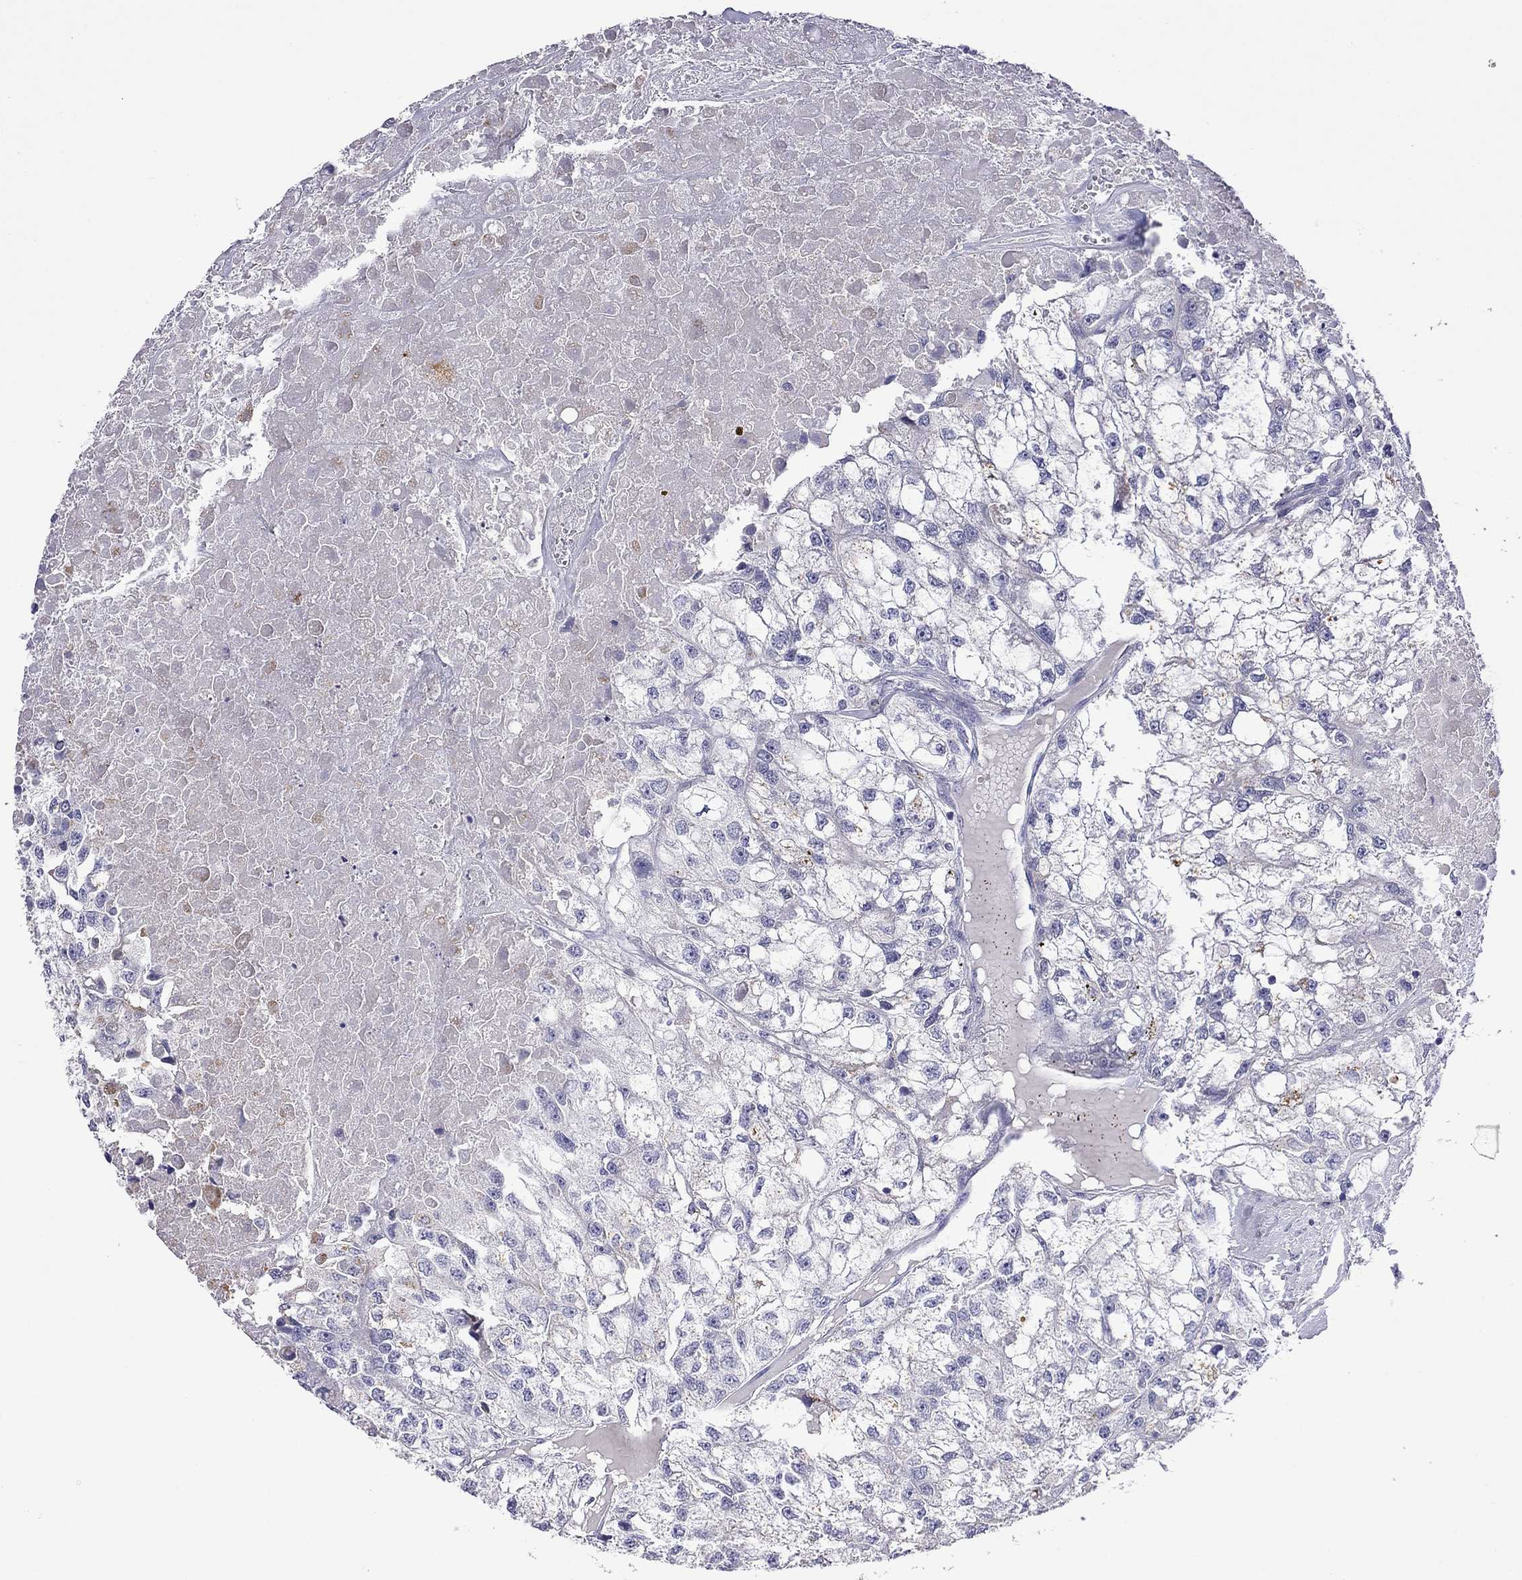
{"staining": {"intensity": "negative", "quantity": "none", "location": "none"}, "tissue": "renal cancer", "cell_type": "Tumor cells", "image_type": "cancer", "snomed": [{"axis": "morphology", "description": "Adenocarcinoma, NOS"}, {"axis": "topography", "description": "Kidney"}], "caption": "This photomicrograph is of renal cancer stained with immunohistochemistry to label a protein in brown with the nuclei are counter-stained blue. There is no staining in tumor cells. (Stains: DAB immunohistochemistry with hematoxylin counter stain, Microscopy: brightfield microscopy at high magnification).", "gene": "STAR", "patient": {"sex": "male", "age": 56}}